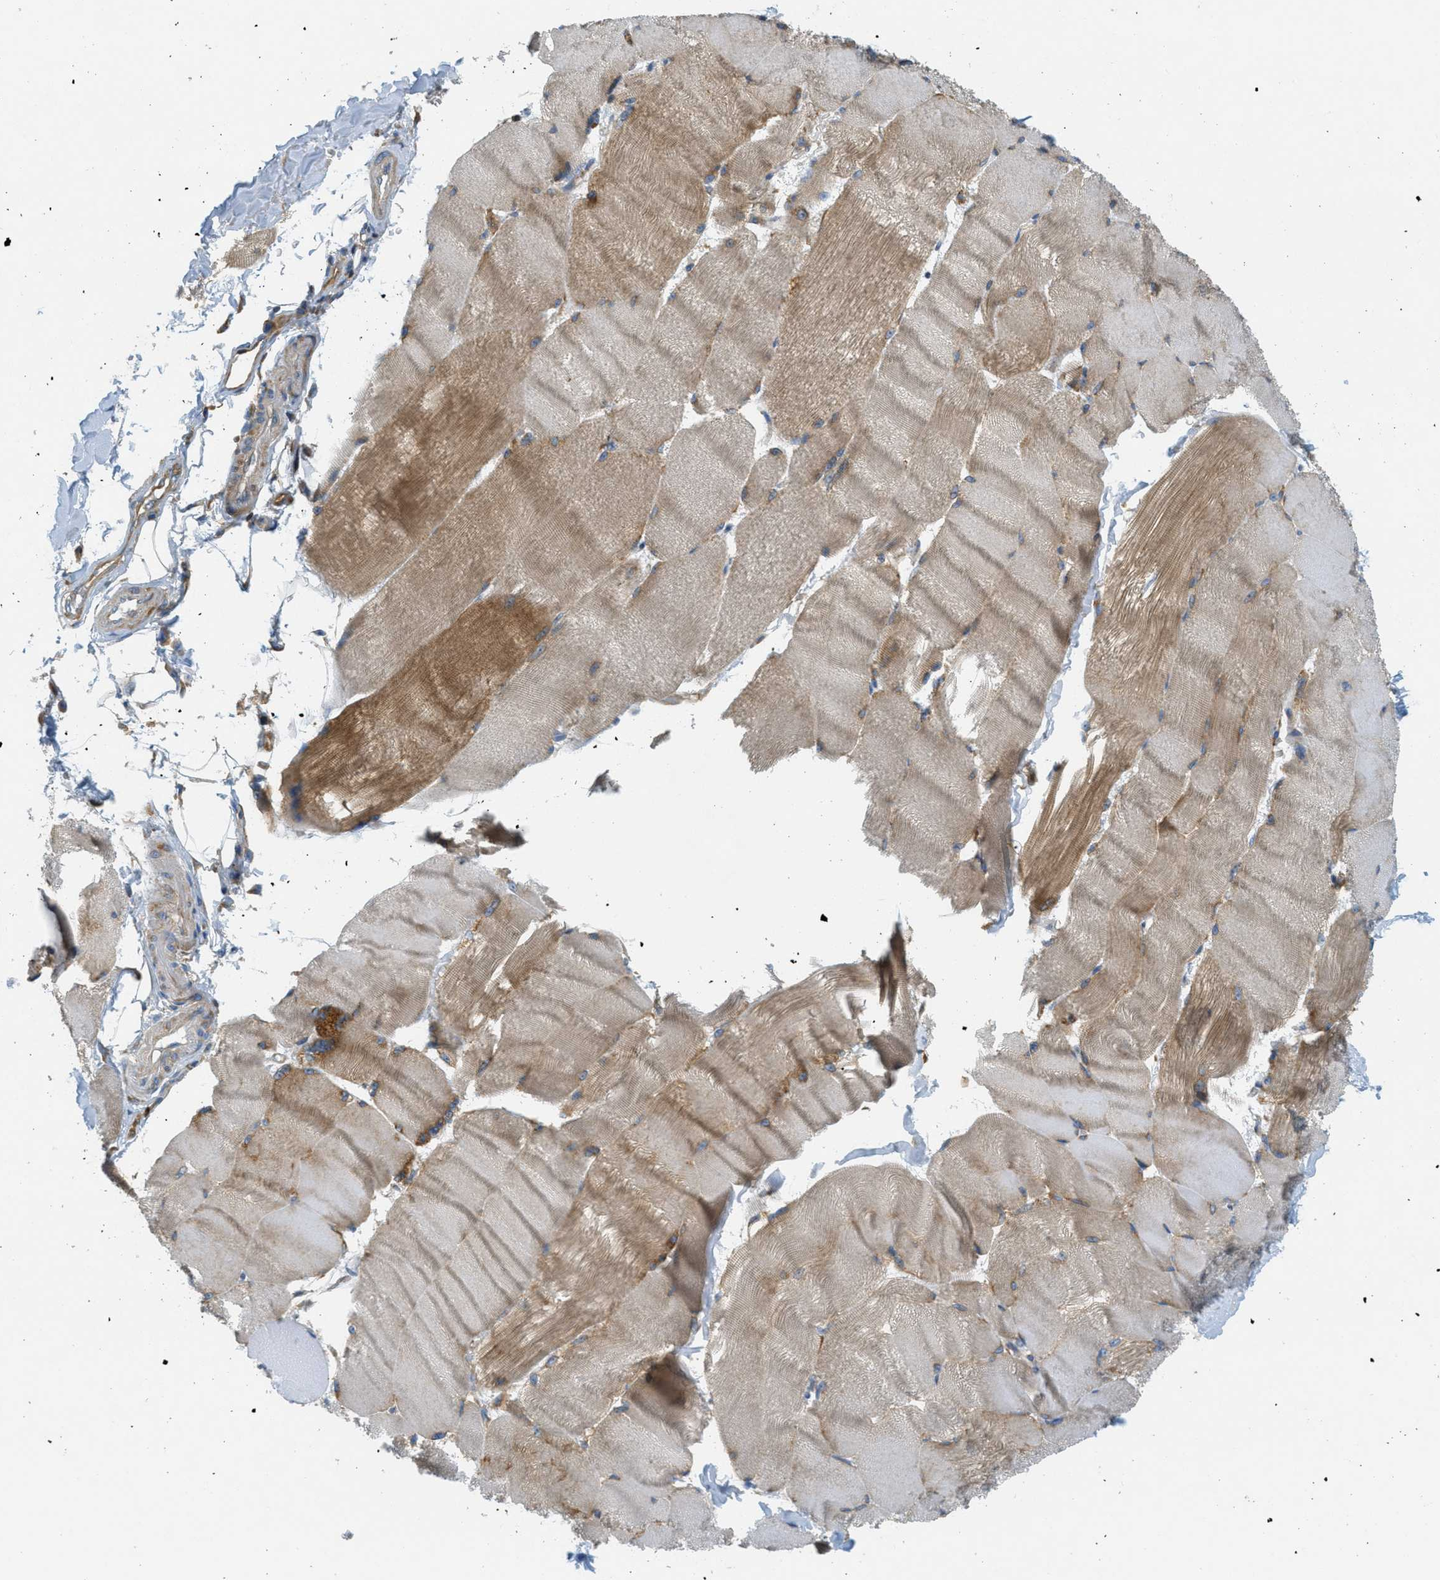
{"staining": {"intensity": "moderate", "quantity": "25%-75%", "location": "cytoplasmic/membranous"}, "tissue": "skeletal muscle", "cell_type": "Myocytes", "image_type": "normal", "snomed": [{"axis": "morphology", "description": "Normal tissue, NOS"}, {"axis": "topography", "description": "Skin"}, {"axis": "topography", "description": "Skeletal muscle"}], "caption": "Immunohistochemical staining of normal skeletal muscle displays moderate cytoplasmic/membranous protein expression in approximately 25%-75% of myocytes. Immunohistochemistry stains the protein in brown and the nuclei are stained blue.", "gene": "ABCF1", "patient": {"sex": "male", "age": 83}}